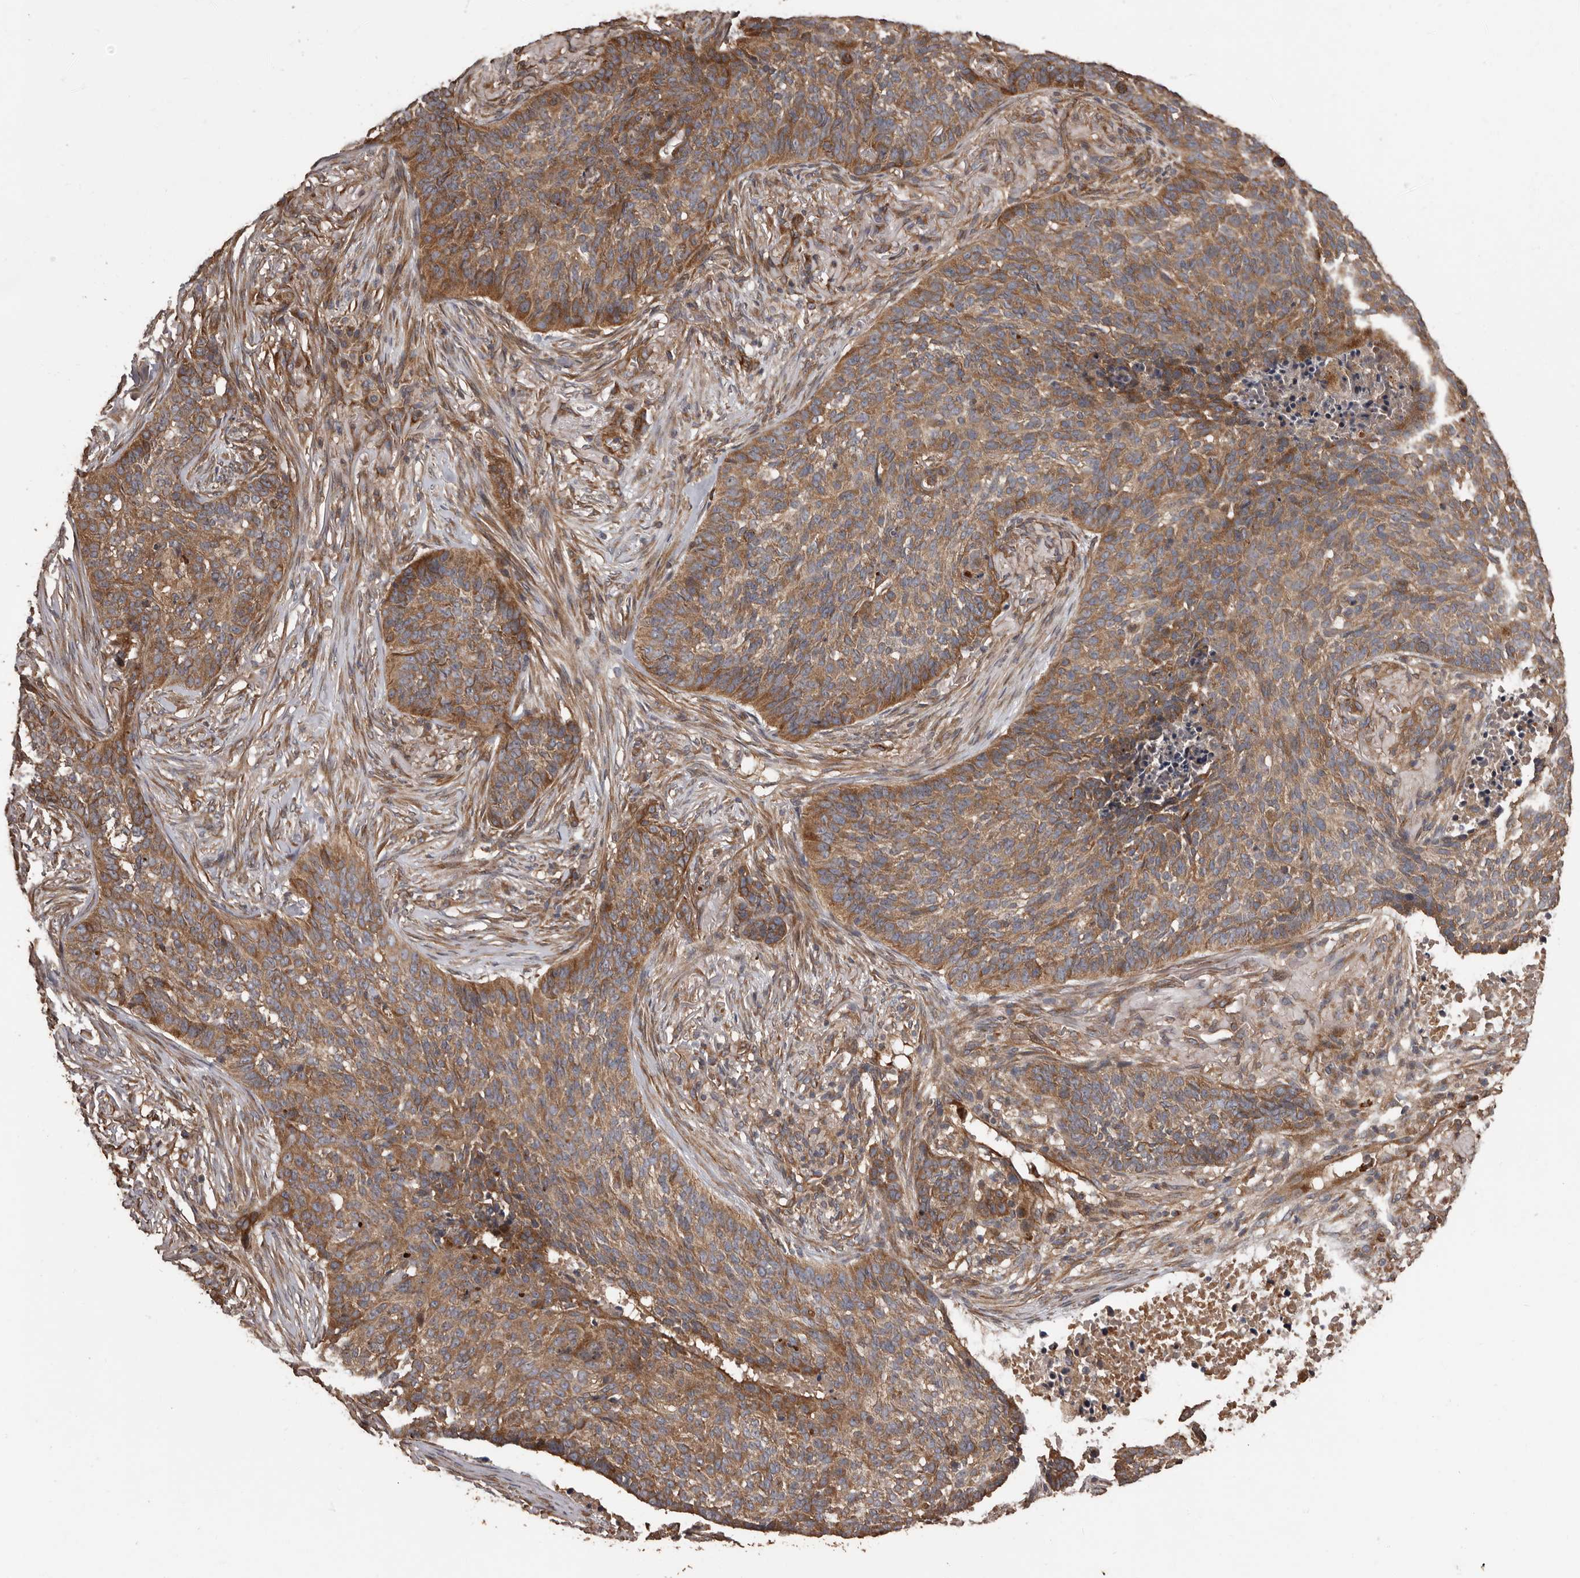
{"staining": {"intensity": "moderate", "quantity": ">75%", "location": "cytoplasmic/membranous"}, "tissue": "skin cancer", "cell_type": "Tumor cells", "image_type": "cancer", "snomed": [{"axis": "morphology", "description": "Basal cell carcinoma"}, {"axis": "topography", "description": "Skin"}], "caption": "Immunohistochemistry (IHC) of human skin cancer exhibits medium levels of moderate cytoplasmic/membranous expression in about >75% of tumor cells. (Stains: DAB in brown, nuclei in blue, Microscopy: brightfield microscopy at high magnification).", "gene": "ARHGEF5", "patient": {"sex": "male", "age": 85}}